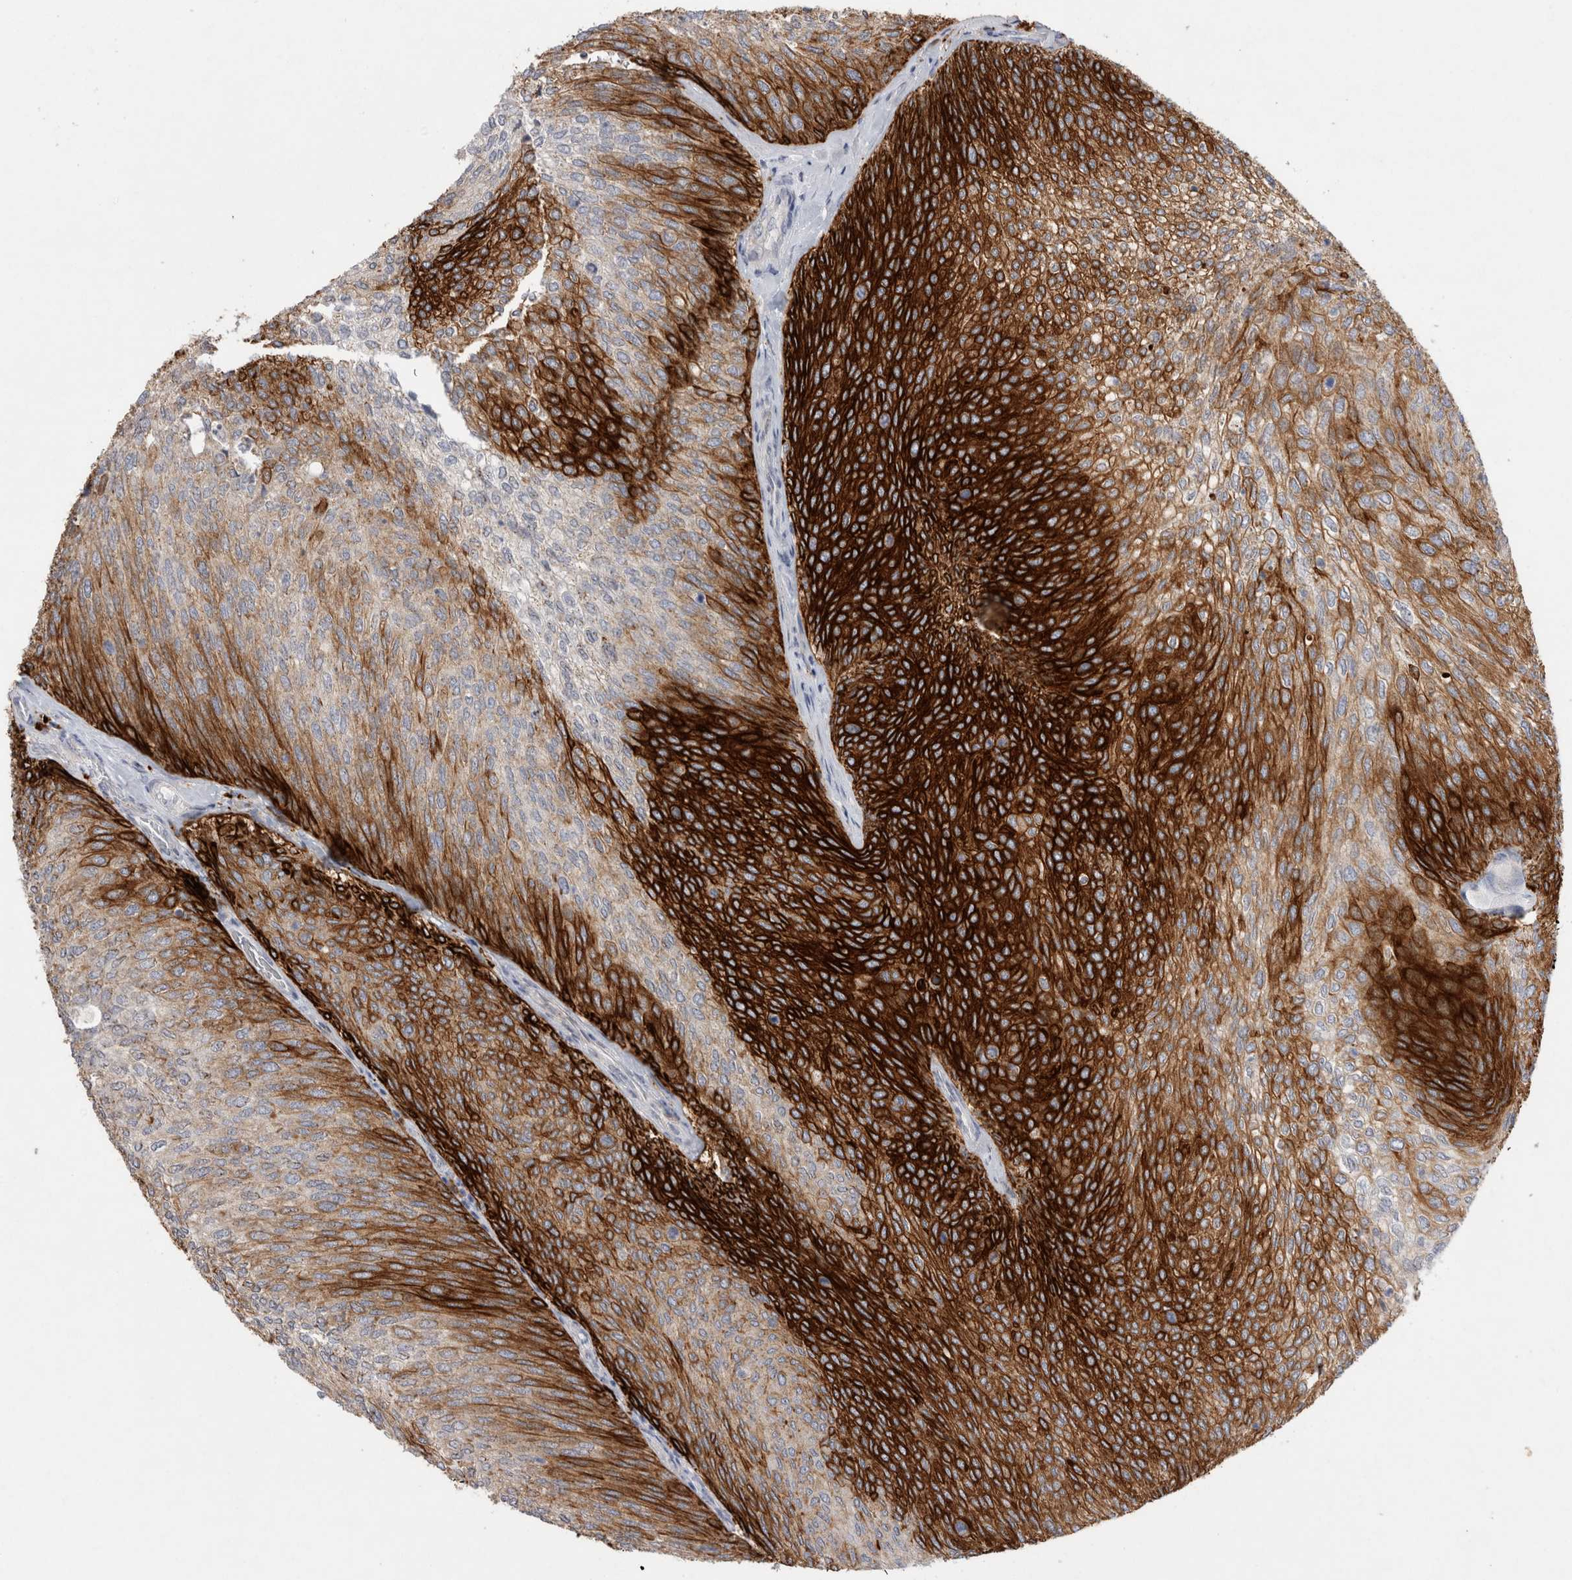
{"staining": {"intensity": "strong", "quantity": "25%-75%", "location": "cytoplasmic/membranous"}, "tissue": "urothelial cancer", "cell_type": "Tumor cells", "image_type": "cancer", "snomed": [{"axis": "morphology", "description": "Urothelial carcinoma, Low grade"}, {"axis": "topography", "description": "Urinary bladder"}], "caption": "DAB immunohistochemical staining of urothelial cancer reveals strong cytoplasmic/membranous protein positivity in approximately 25%-75% of tumor cells. (DAB (3,3'-diaminobenzidine) = brown stain, brightfield microscopy at high magnification).", "gene": "GAA", "patient": {"sex": "female", "age": 79}}